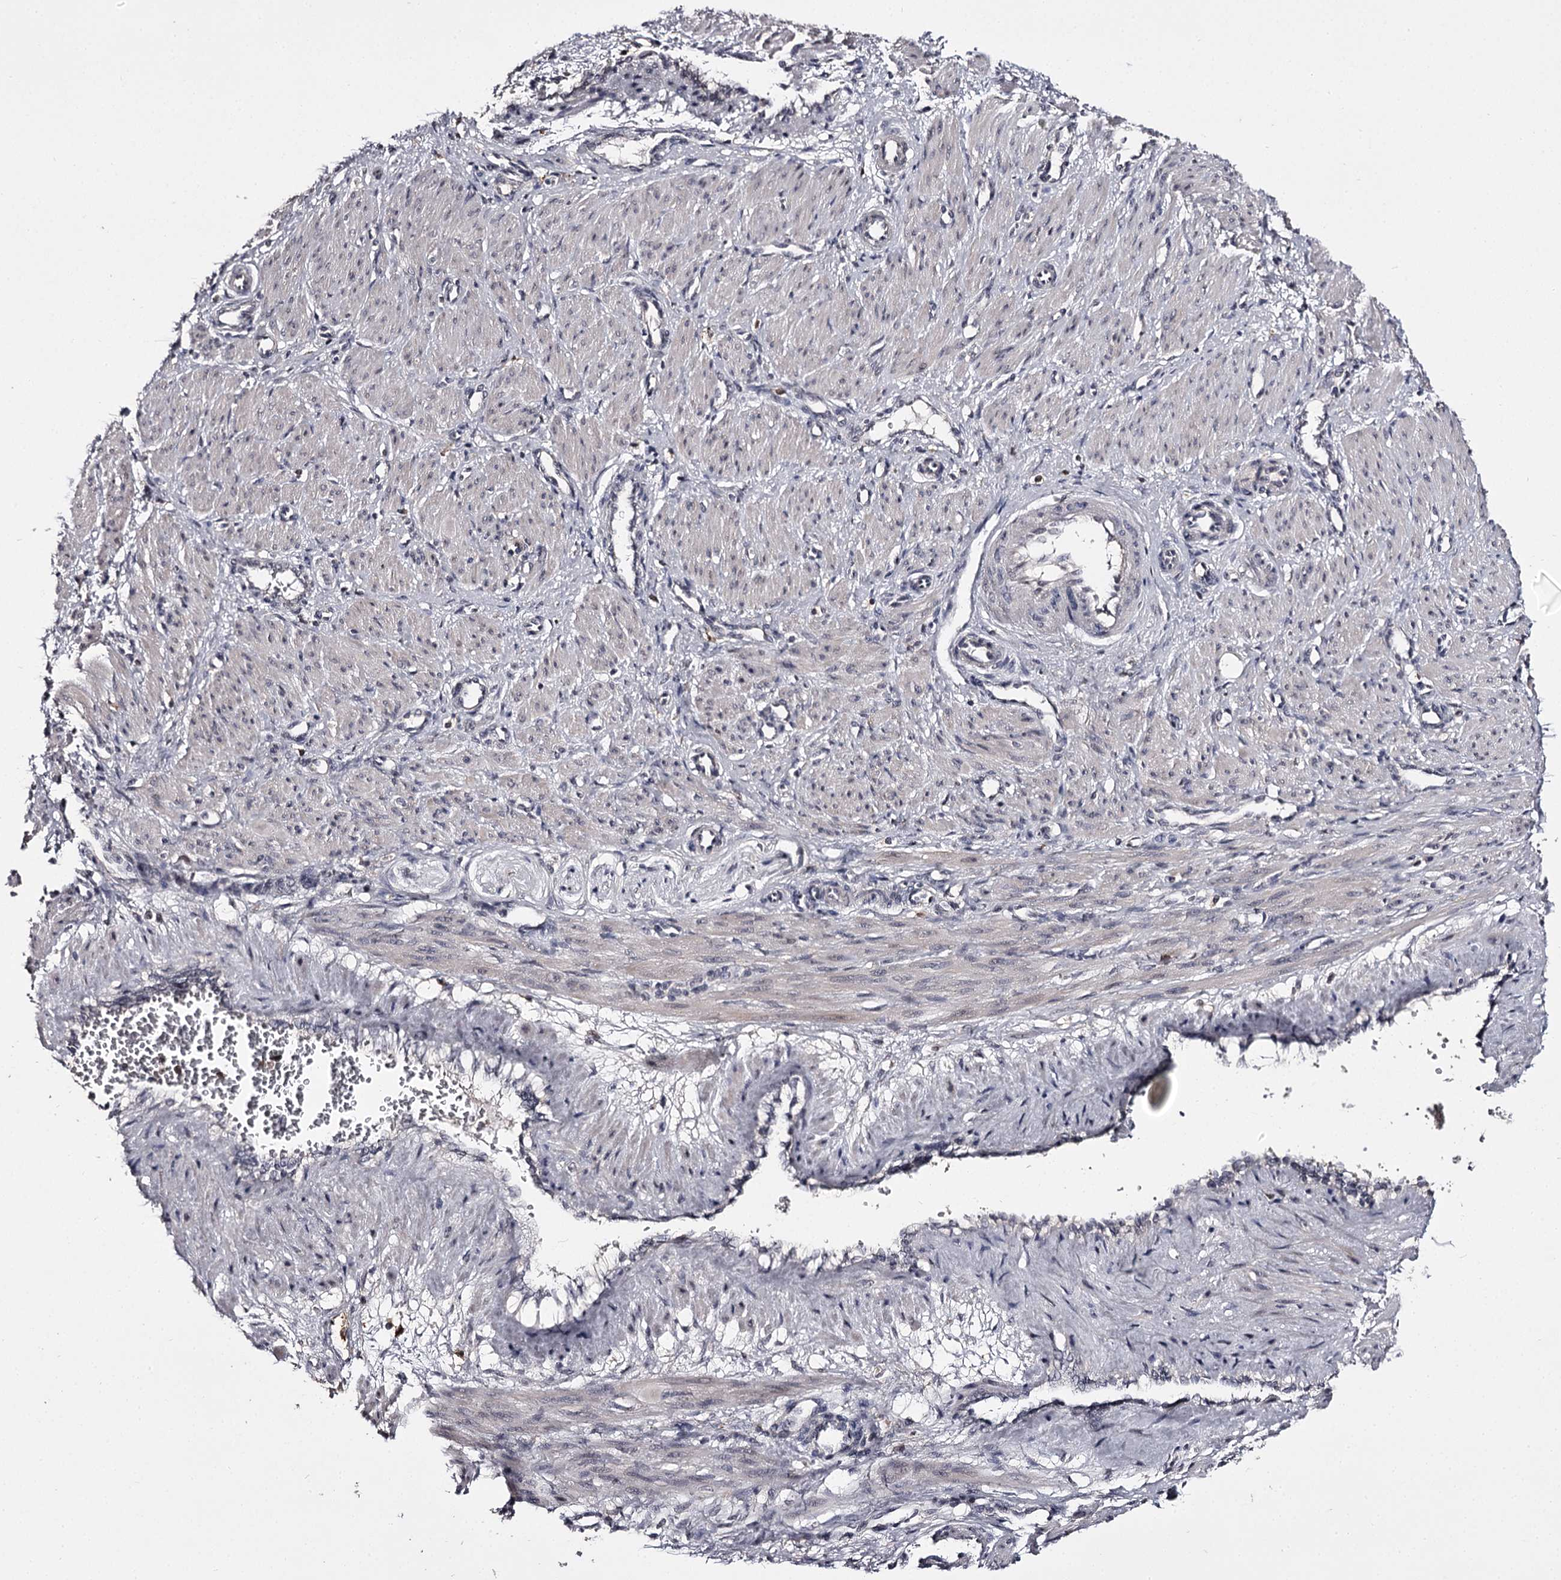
{"staining": {"intensity": "negative", "quantity": "none", "location": "none"}, "tissue": "smooth muscle", "cell_type": "Smooth muscle cells", "image_type": "normal", "snomed": [{"axis": "morphology", "description": "Normal tissue, NOS"}, {"axis": "topography", "description": "Endometrium"}], "caption": "Histopathology image shows no significant protein expression in smooth muscle cells of unremarkable smooth muscle.", "gene": "SLC32A1", "patient": {"sex": "female", "age": 33}}